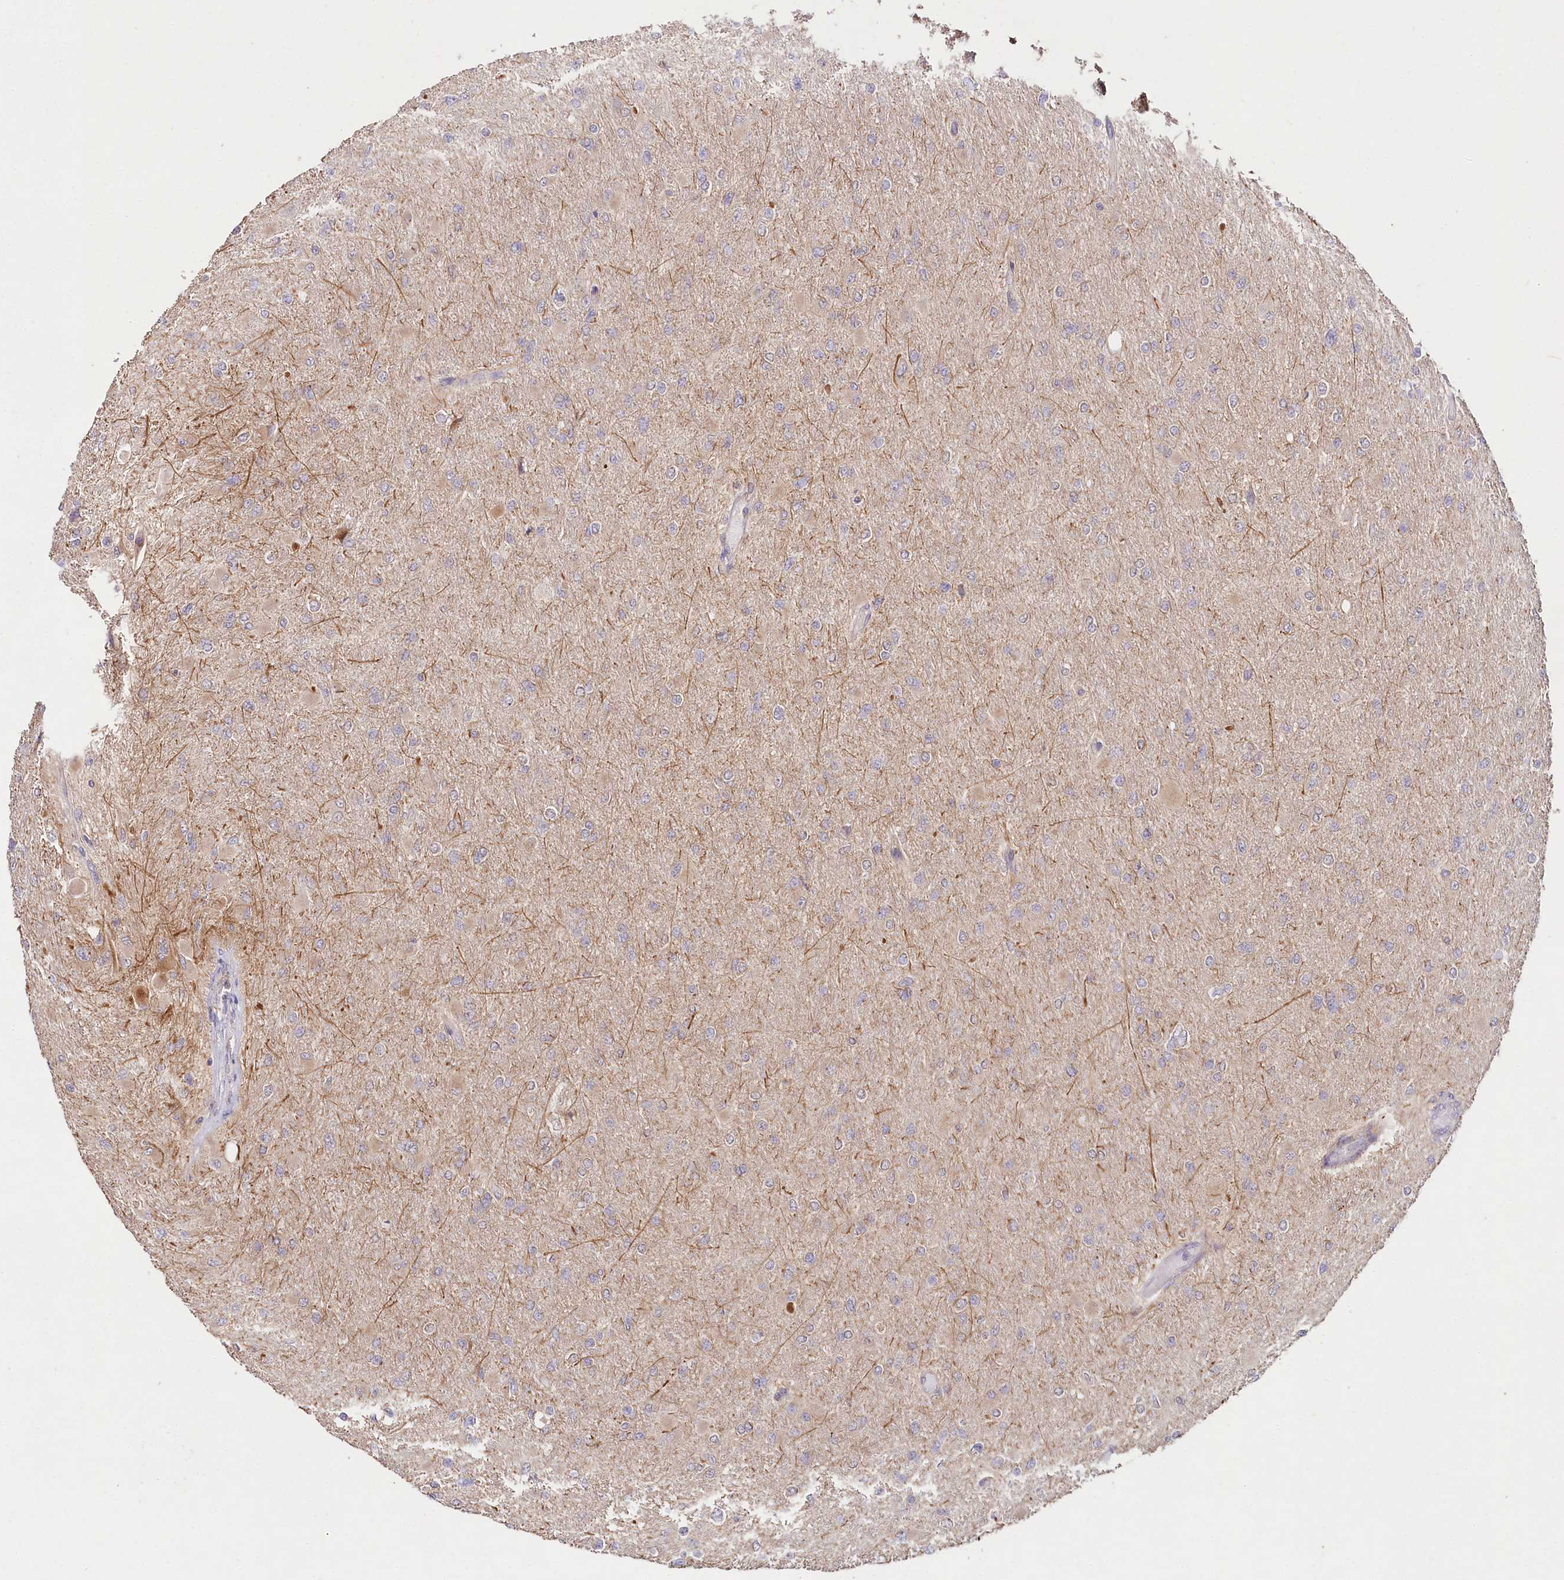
{"staining": {"intensity": "weak", "quantity": "<25%", "location": "cytoplasmic/membranous"}, "tissue": "glioma", "cell_type": "Tumor cells", "image_type": "cancer", "snomed": [{"axis": "morphology", "description": "Glioma, malignant, High grade"}, {"axis": "topography", "description": "Cerebral cortex"}], "caption": "Immunohistochemistry of human glioma displays no expression in tumor cells.", "gene": "DMXL1", "patient": {"sex": "female", "age": 36}}